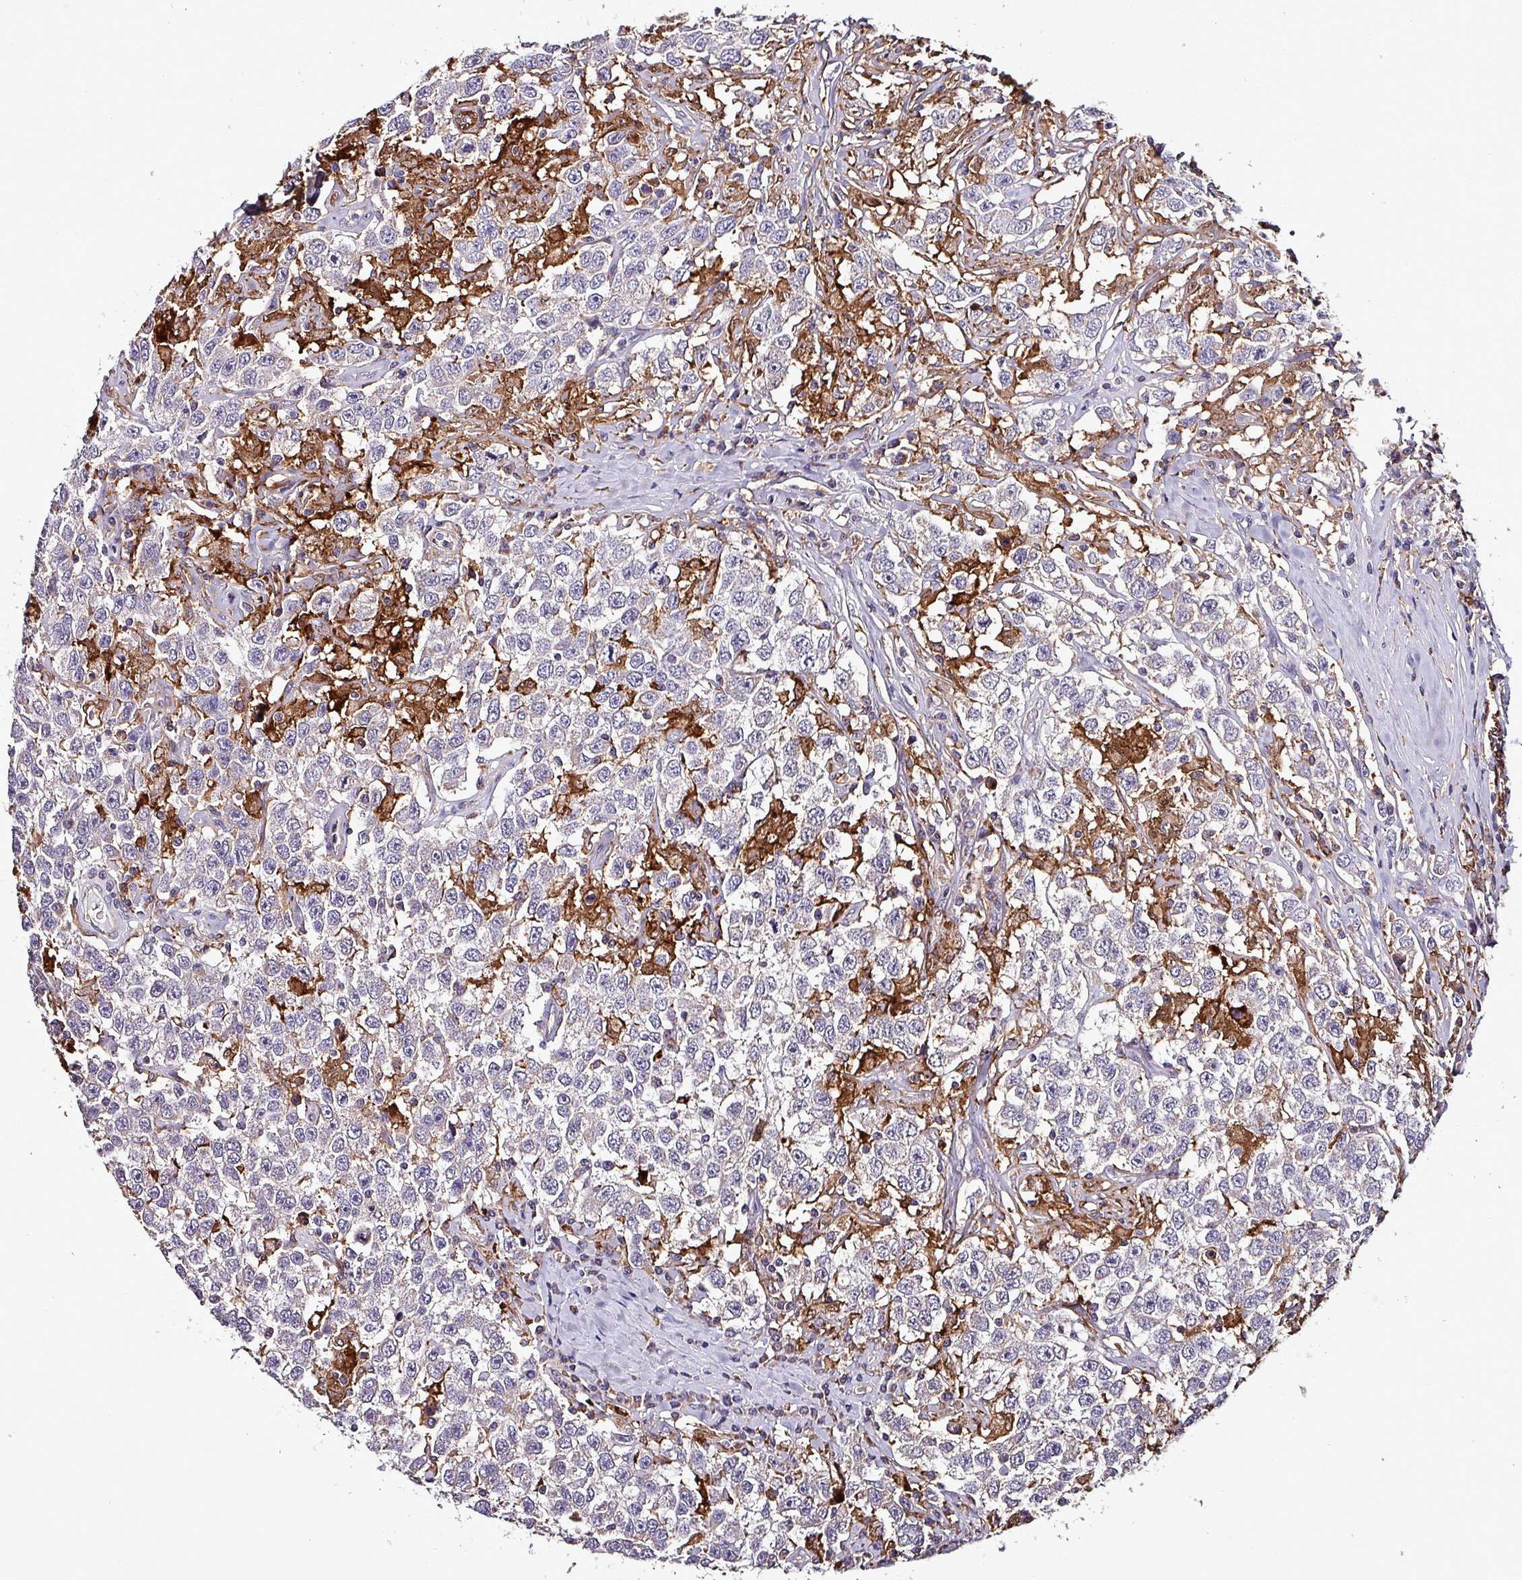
{"staining": {"intensity": "negative", "quantity": "none", "location": "none"}, "tissue": "testis cancer", "cell_type": "Tumor cells", "image_type": "cancer", "snomed": [{"axis": "morphology", "description": "Seminoma, NOS"}, {"axis": "topography", "description": "Testis"}], "caption": "This photomicrograph is of seminoma (testis) stained with IHC to label a protein in brown with the nuclei are counter-stained blue. There is no expression in tumor cells.", "gene": "SCIN", "patient": {"sex": "male", "age": 41}}